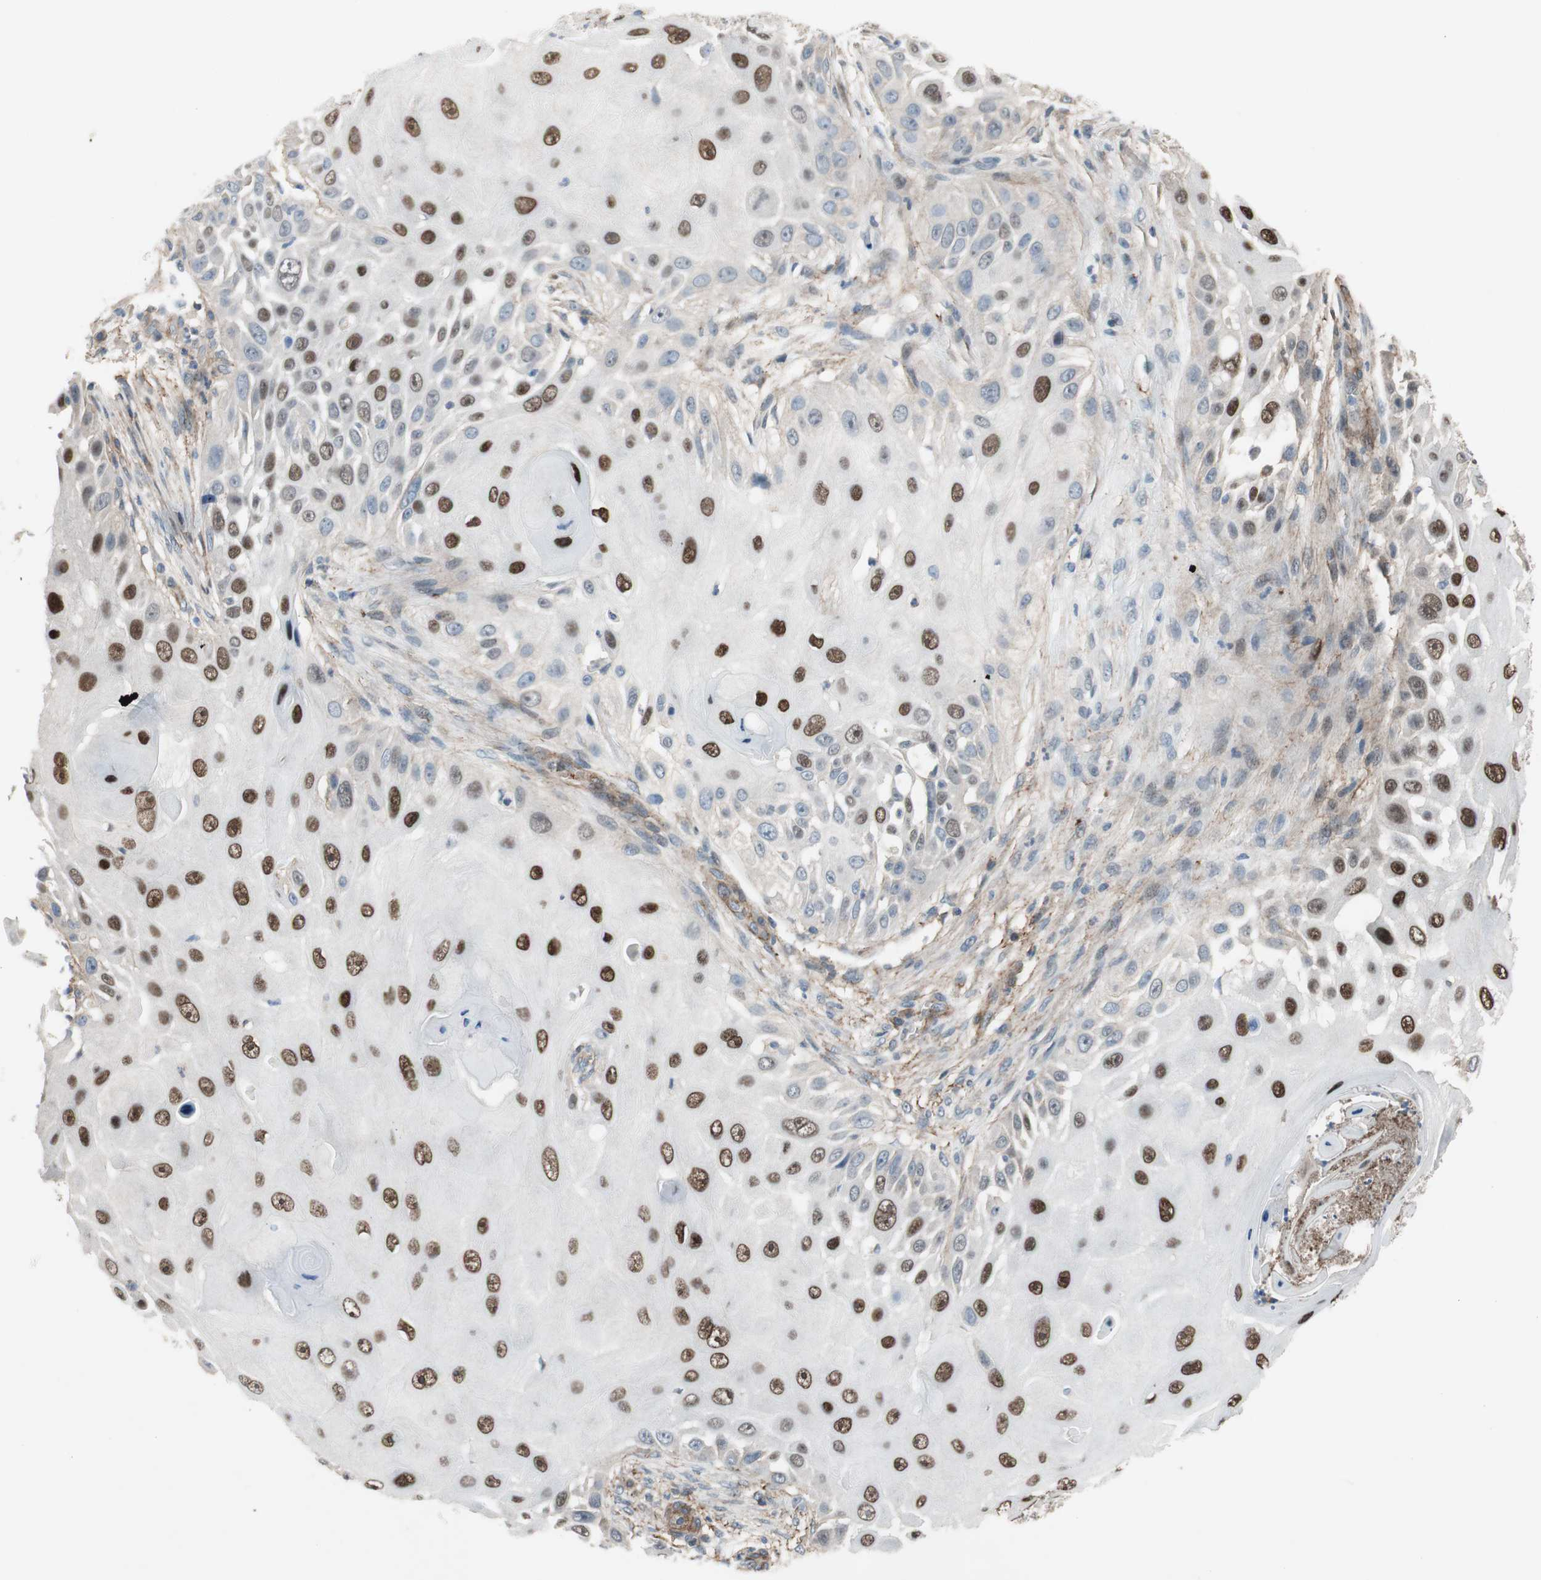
{"staining": {"intensity": "strong", "quantity": "25%-75%", "location": "nuclear"}, "tissue": "skin cancer", "cell_type": "Tumor cells", "image_type": "cancer", "snomed": [{"axis": "morphology", "description": "Squamous cell carcinoma, NOS"}, {"axis": "topography", "description": "Skin"}], "caption": "DAB (3,3'-diaminobenzidine) immunohistochemical staining of skin squamous cell carcinoma displays strong nuclear protein staining in about 25%-75% of tumor cells.", "gene": "GRHL1", "patient": {"sex": "female", "age": 44}}